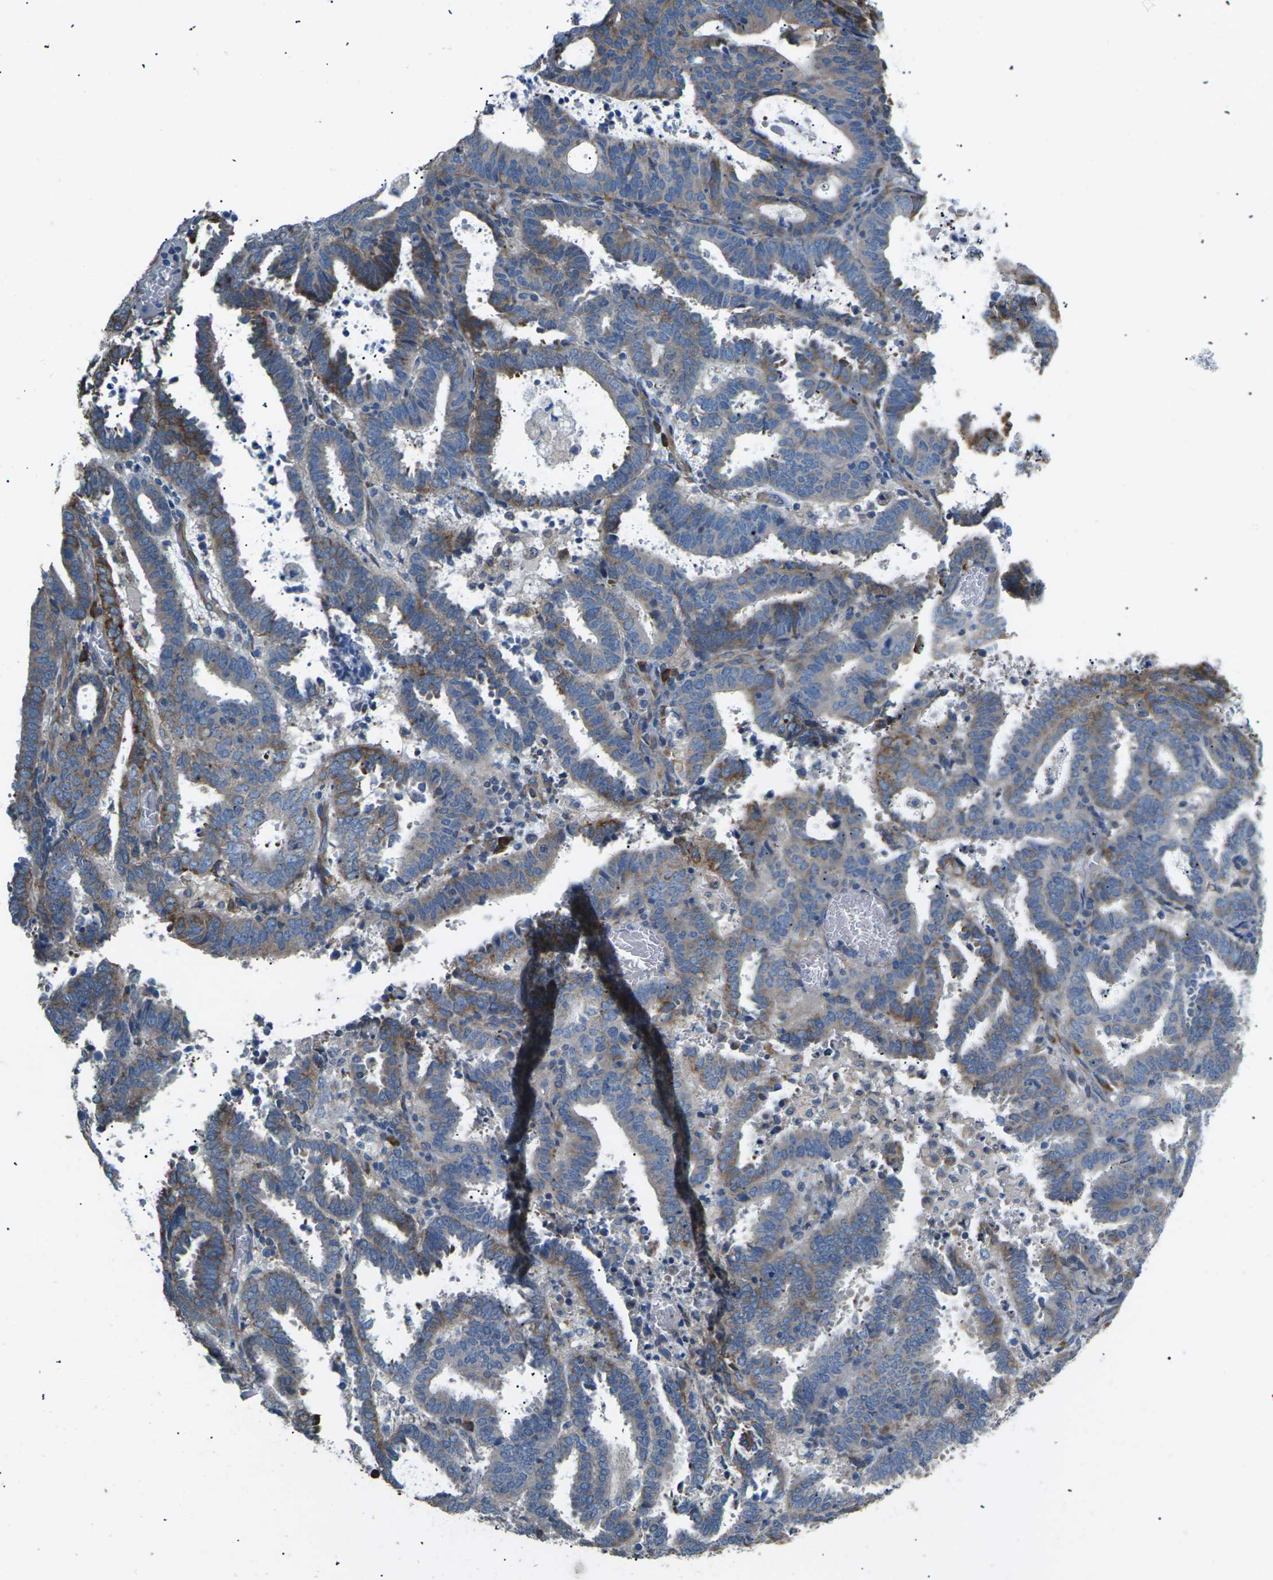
{"staining": {"intensity": "moderate", "quantity": "25%-75%", "location": "cytoplasmic/membranous"}, "tissue": "endometrial cancer", "cell_type": "Tumor cells", "image_type": "cancer", "snomed": [{"axis": "morphology", "description": "Adenocarcinoma, NOS"}, {"axis": "topography", "description": "Uterus"}], "caption": "Protein expression analysis of endometrial cancer (adenocarcinoma) demonstrates moderate cytoplasmic/membranous positivity in about 25%-75% of tumor cells. Using DAB (brown) and hematoxylin (blue) stains, captured at high magnification using brightfield microscopy.", "gene": "KLHDC8B", "patient": {"sex": "female", "age": 83}}